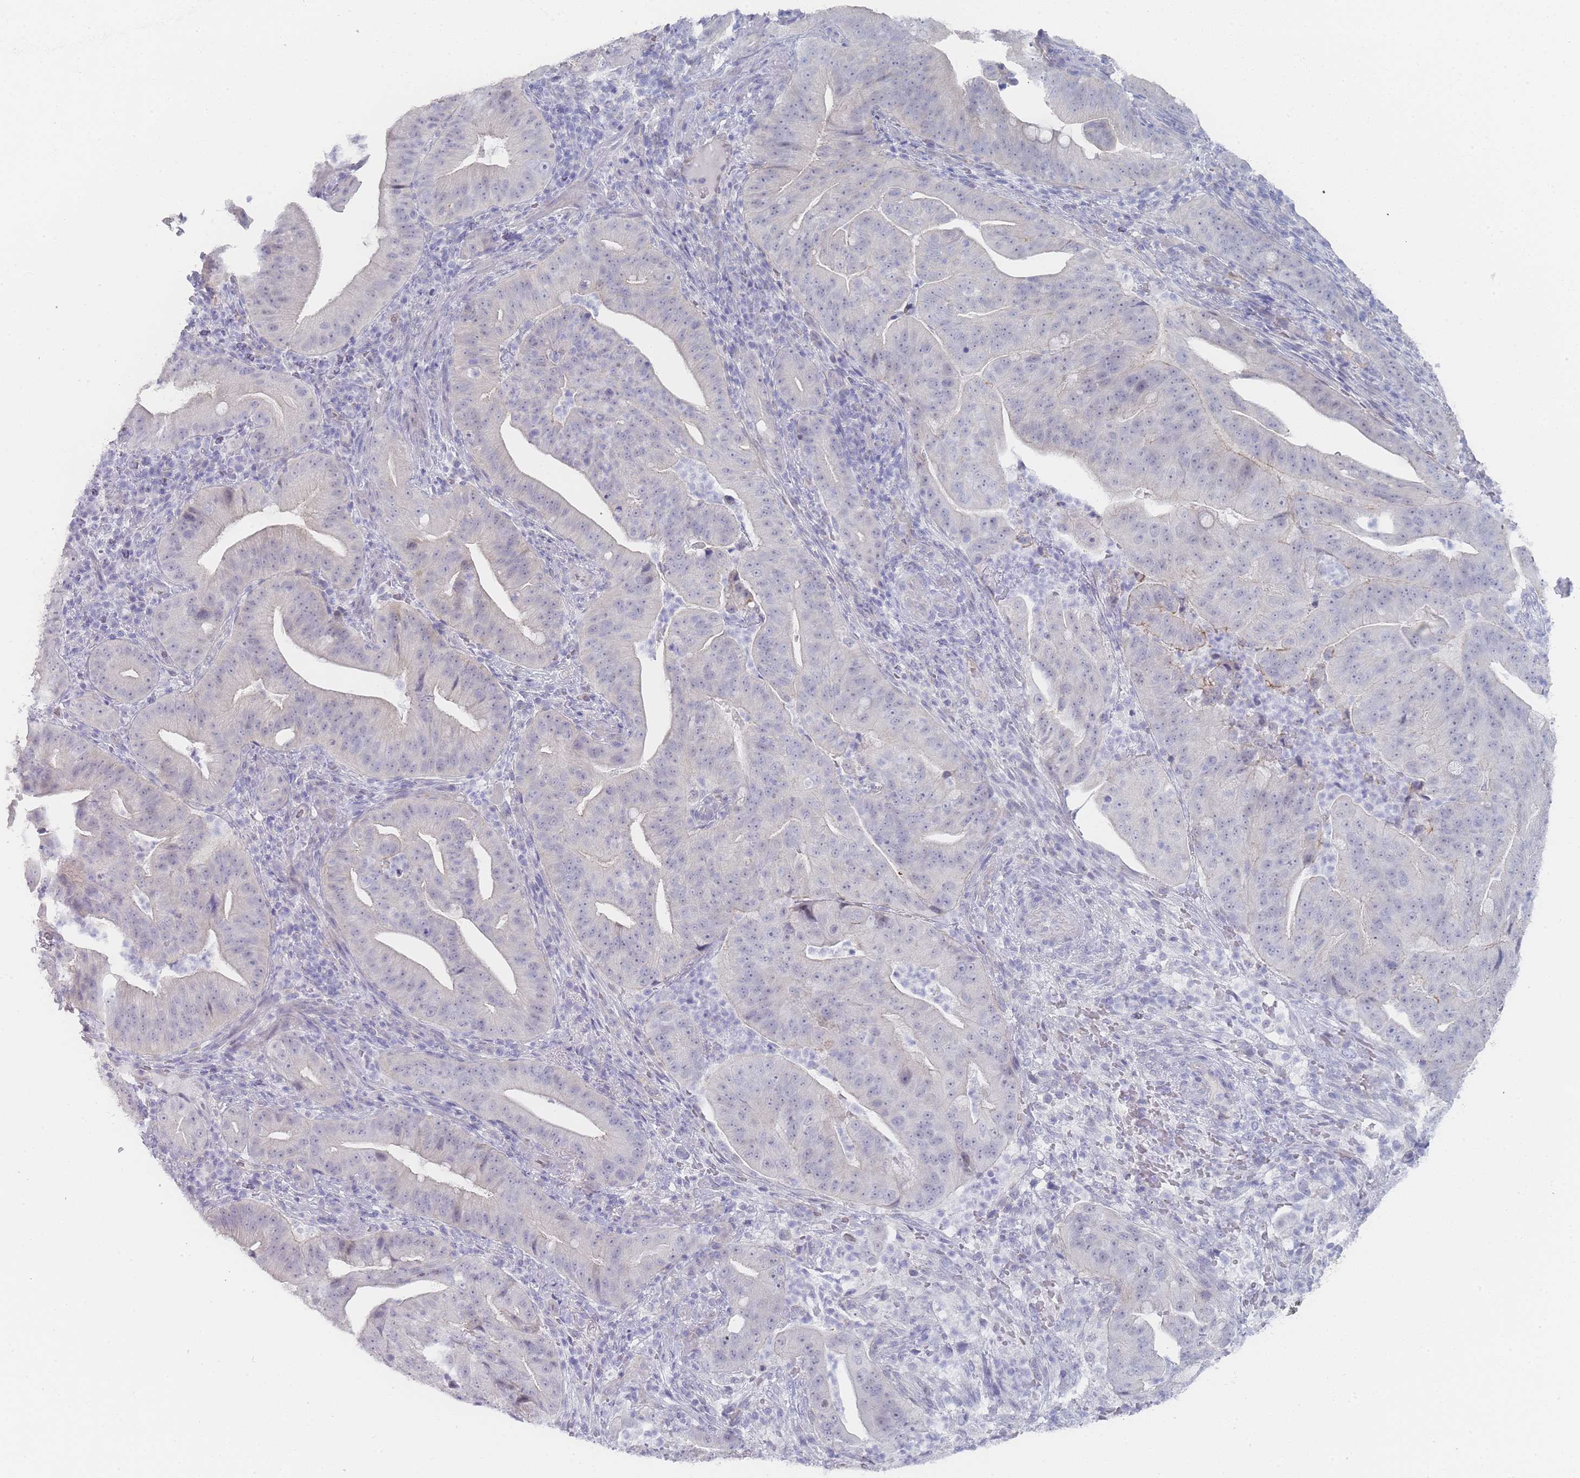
{"staining": {"intensity": "negative", "quantity": "none", "location": "none"}, "tissue": "pancreatic cancer", "cell_type": "Tumor cells", "image_type": "cancer", "snomed": [{"axis": "morphology", "description": "Adenocarcinoma, NOS"}, {"axis": "topography", "description": "Pancreas"}], "caption": "Adenocarcinoma (pancreatic) stained for a protein using immunohistochemistry (IHC) displays no positivity tumor cells.", "gene": "IMPG1", "patient": {"sex": "male", "age": 71}}